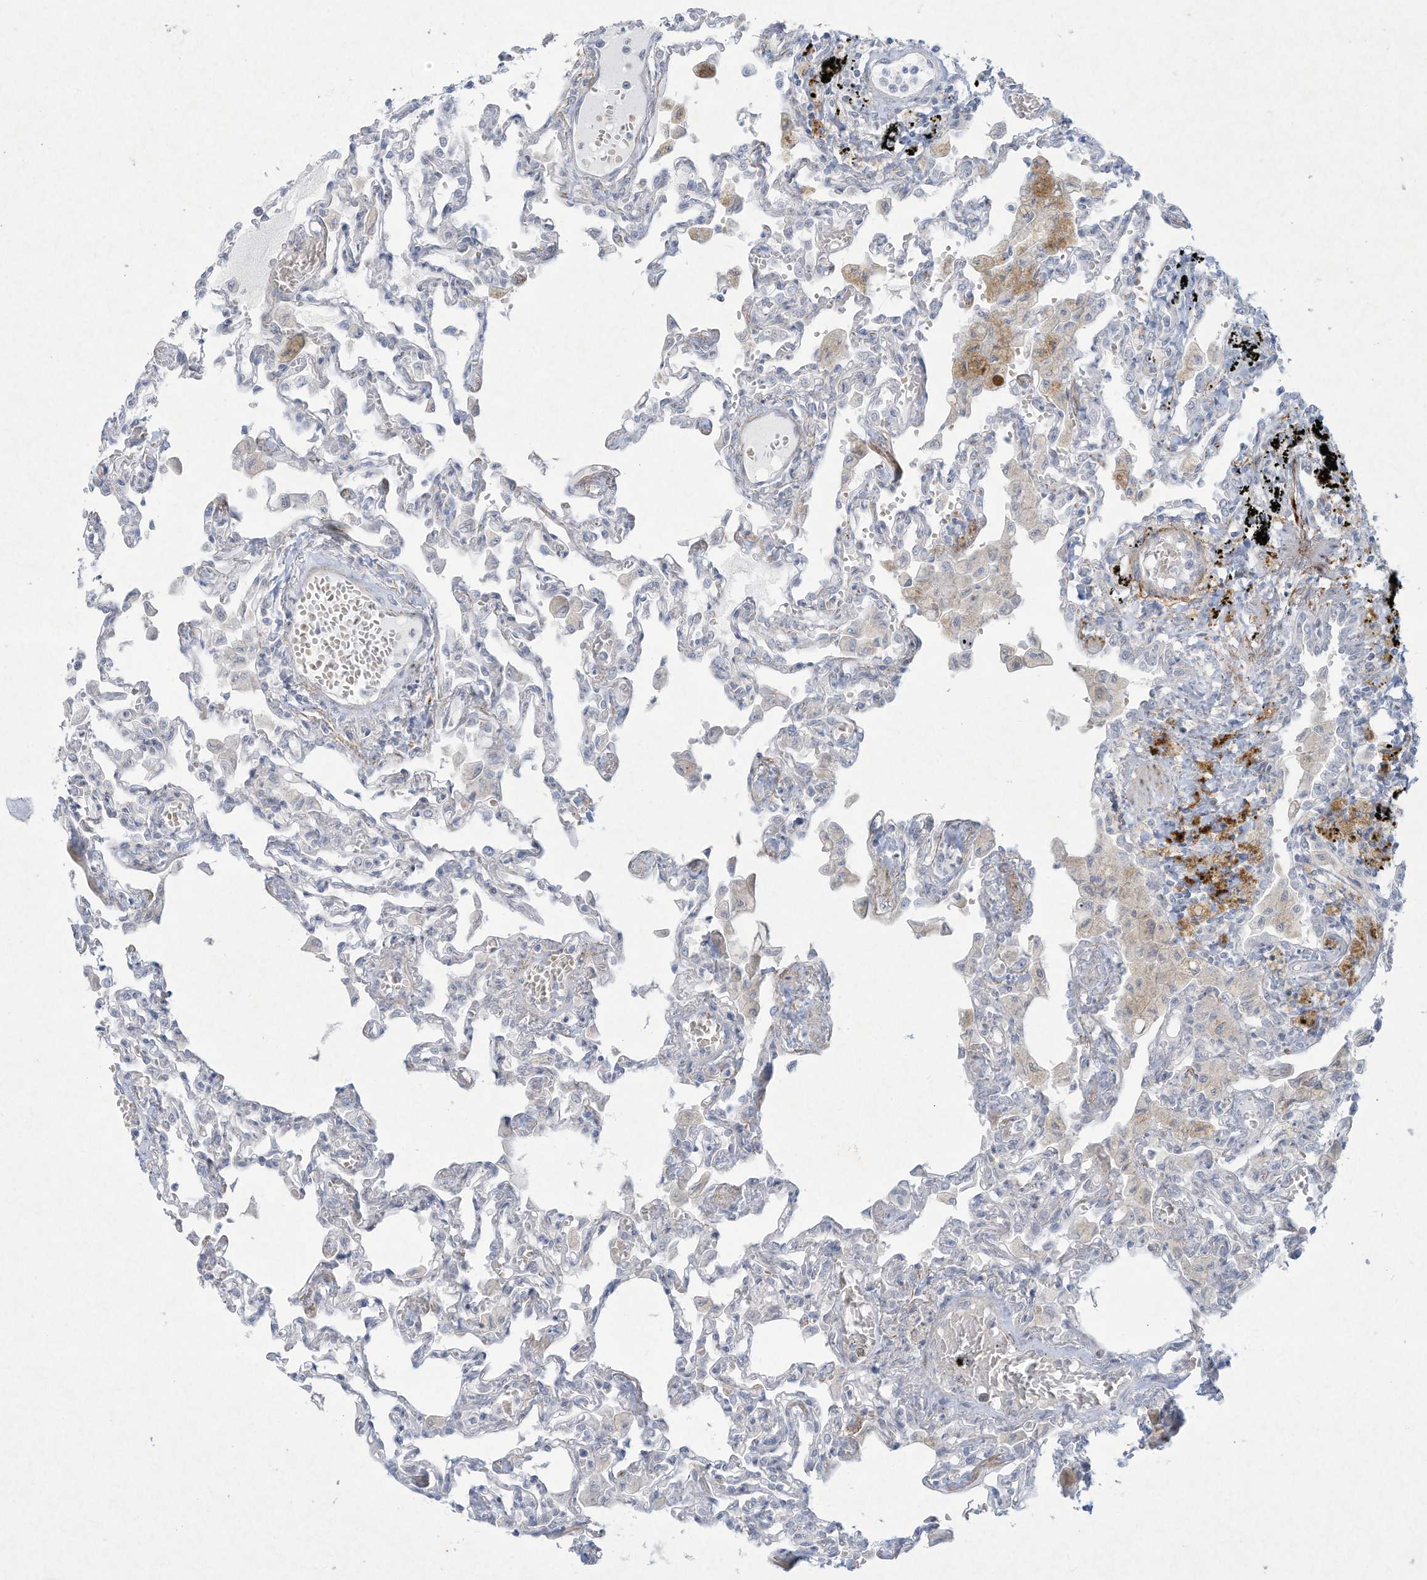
{"staining": {"intensity": "negative", "quantity": "none", "location": "none"}, "tissue": "lung", "cell_type": "Alveolar cells", "image_type": "normal", "snomed": [{"axis": "morphology", "description": "Normal tissue, NOS"}, {"axis": "topography", "description": "Bronchus"}, {"axis": "topography", "description": "Lung"}], "caption": "The immunohistochemistry (IHC) histopathology image has no significant positivity in alveolar cells of lung. The staining is performed using DAB (3,3'-diaminobenzidine) brown chromogen with nuclei counter-stained in using hematoxylin.", "gene": "PAX6", "patient": {"sex": "female", "age": 49}}